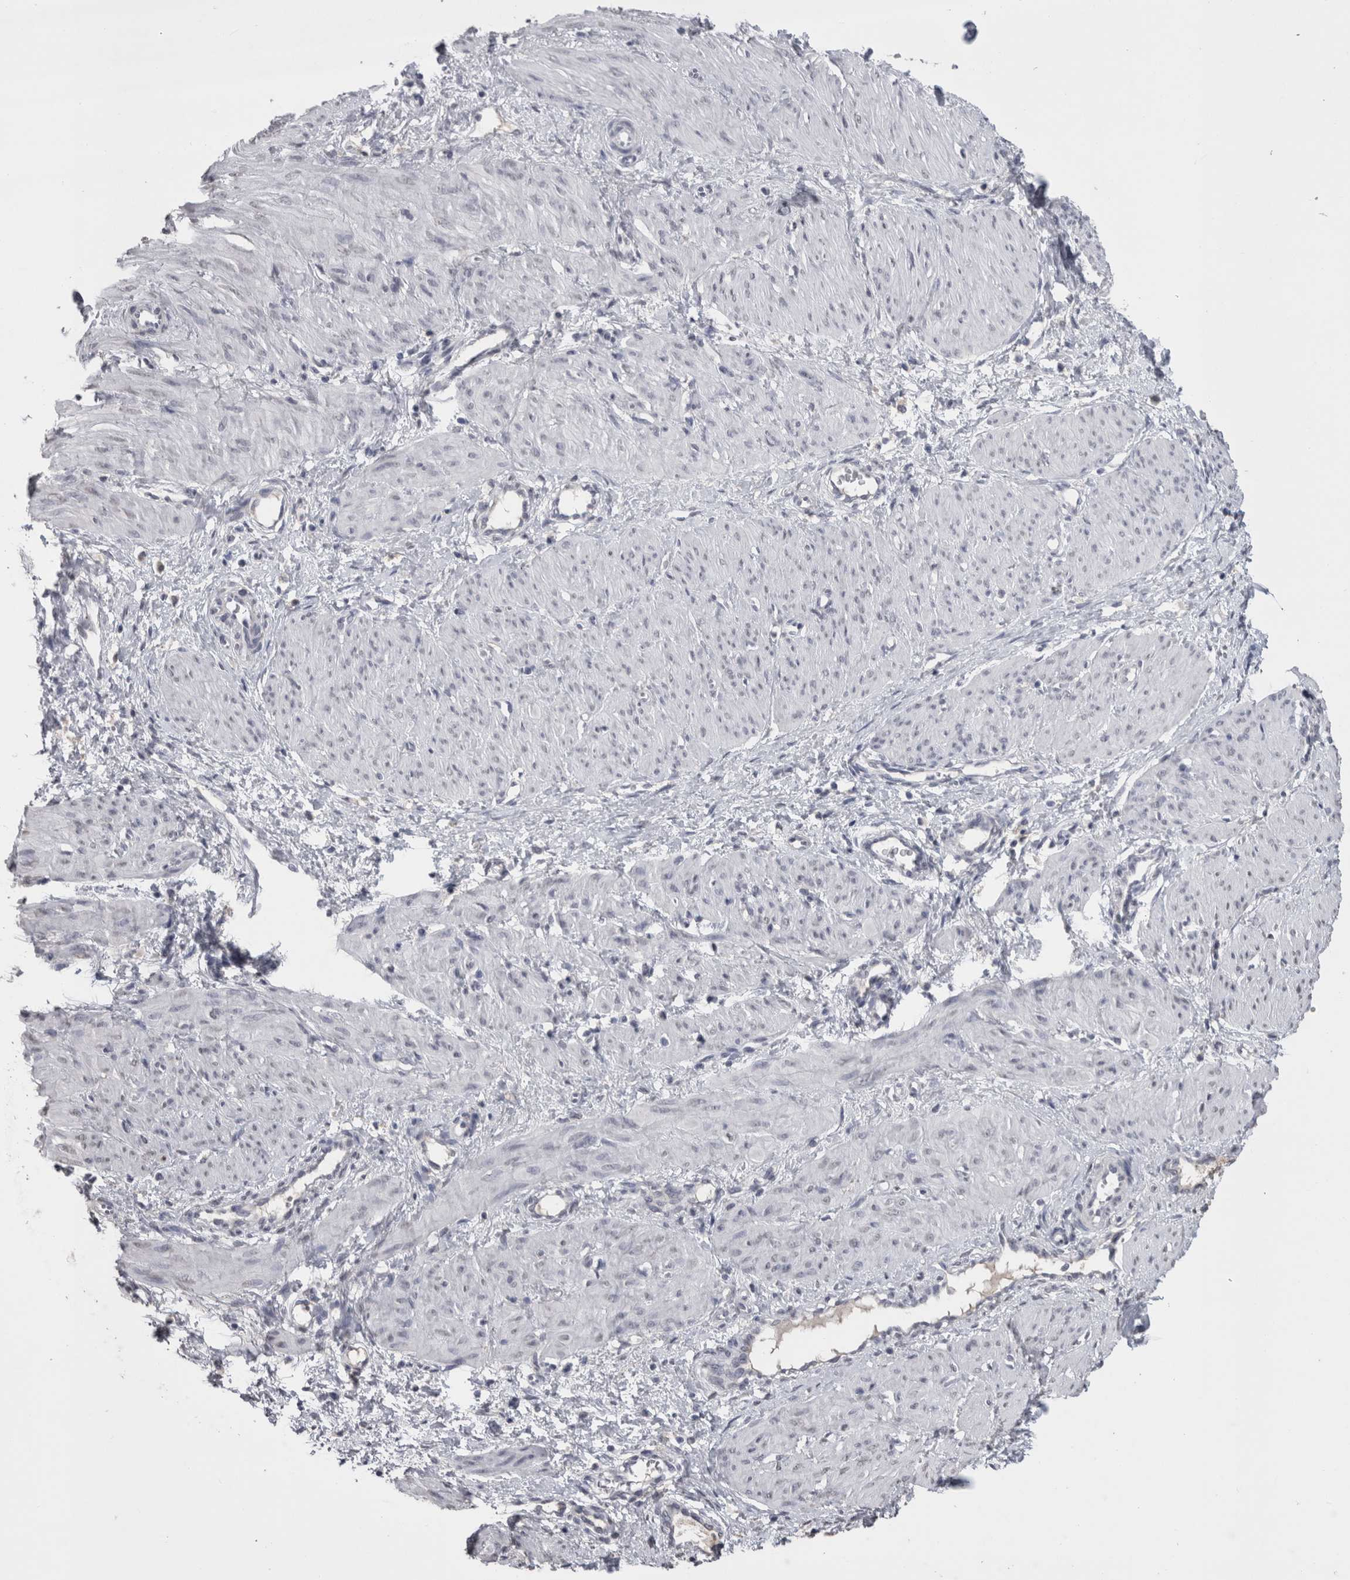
{"staining": {"intensity": "negative", "quantity": "none", "location": "none"}, "tissue": "smooth muscle", "cell_type": "Smooth muscle cells", "image_type": "normal", "snomed": [{"axis": "morphology", "description": "Normal tissue, NOS"}, {"axis": "topography", "description": "Endometrium"}], "caption": "Histopathology image shows no significant protein staining in smooth muscle cells of normal smooth muscle.", "gene": "PAX5", "patient": {"sex": "female", "age": 33}}